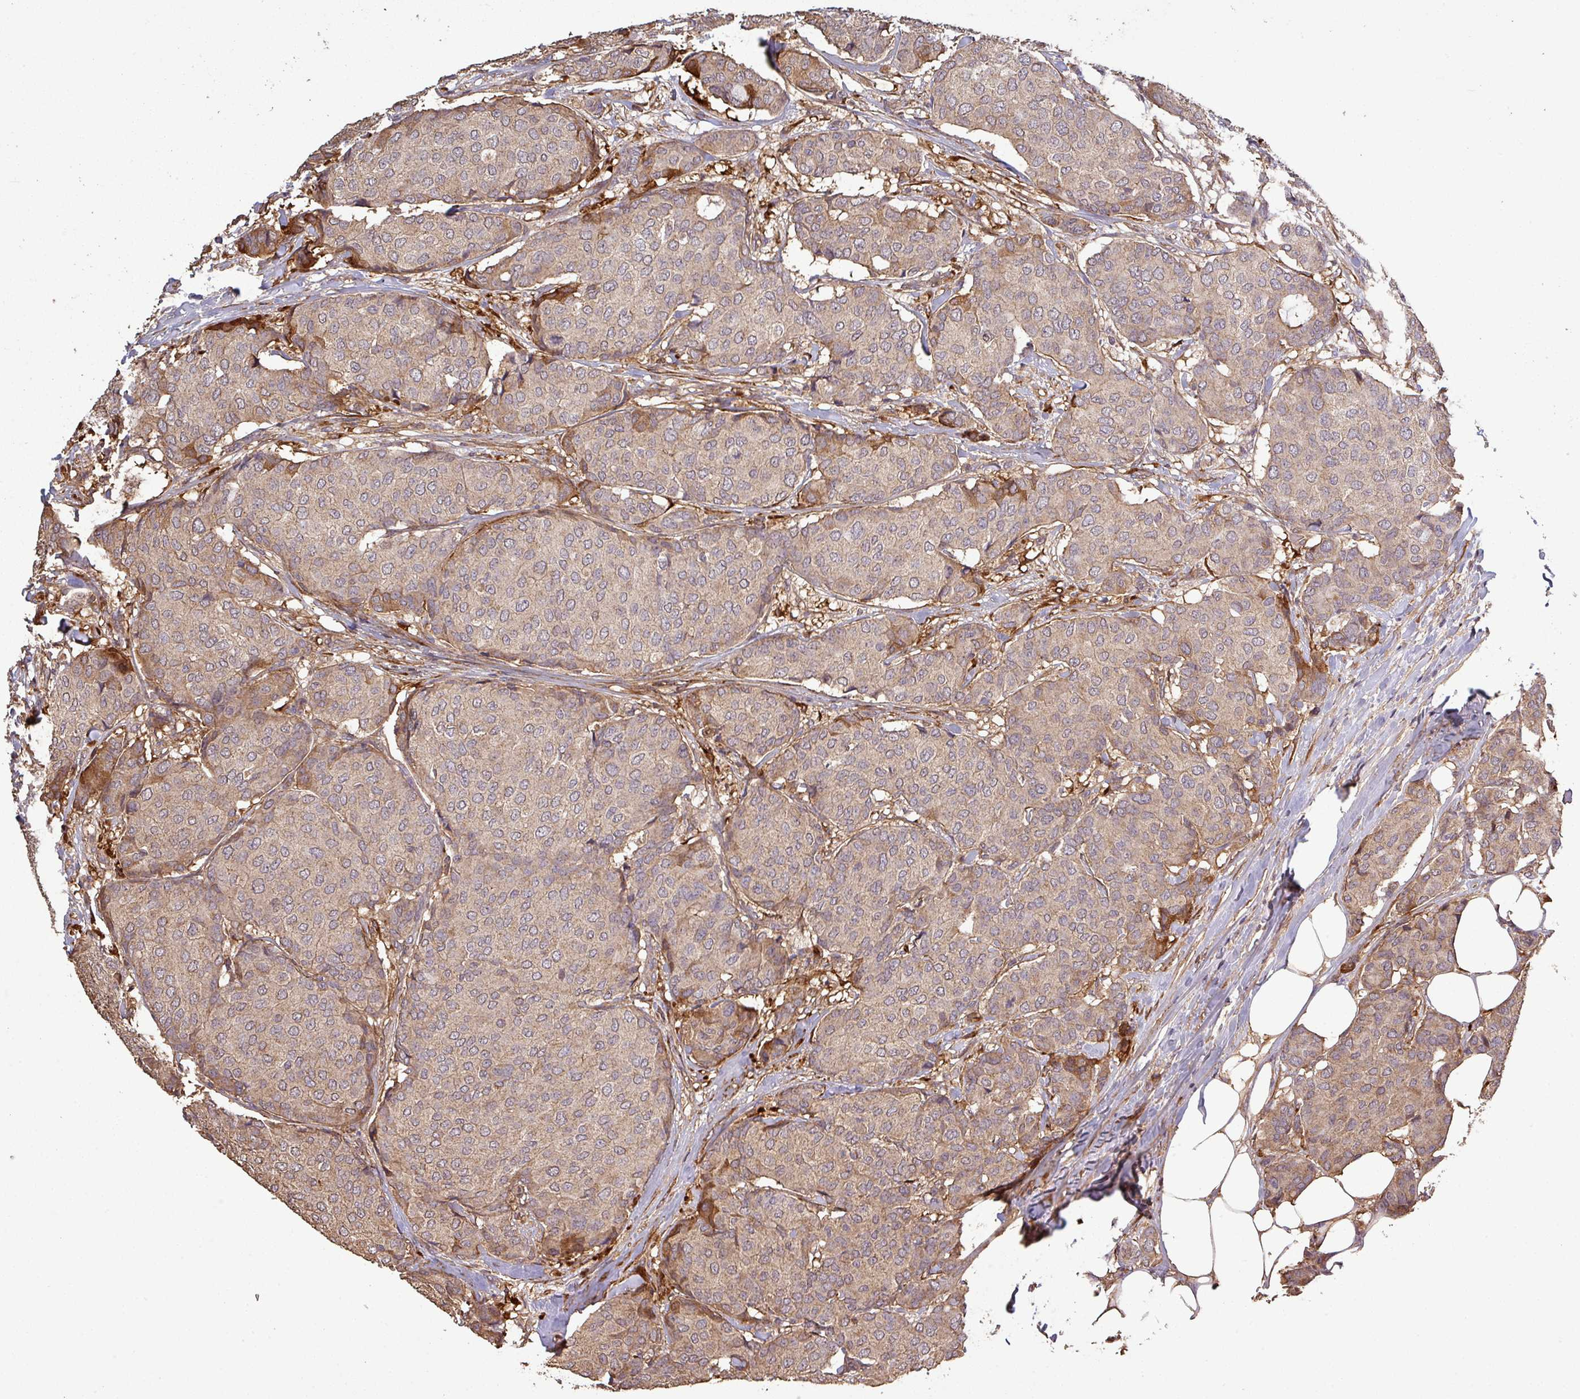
{"staining": {"intensity": "moderate", "quantity": ">75%", "location": "cytoplasmic/membranous"}, "tissue": "breast cancer", "cell_type": "Tumor cells", "image_type": "cancer", "snomed": [{"axis": "morphology", "description": "Duct carcinoma"}, {"axis": "topography", "description": "Breast"}], "caption": "The micrograph demonstrates staining of intraductal carcinoma (breast), revealing moderate cytoplasmic/membranous protein positivity (brown color) within tumor cells.", "gene": "ISLR", "patient": {"sex": "female", "age": 75}}